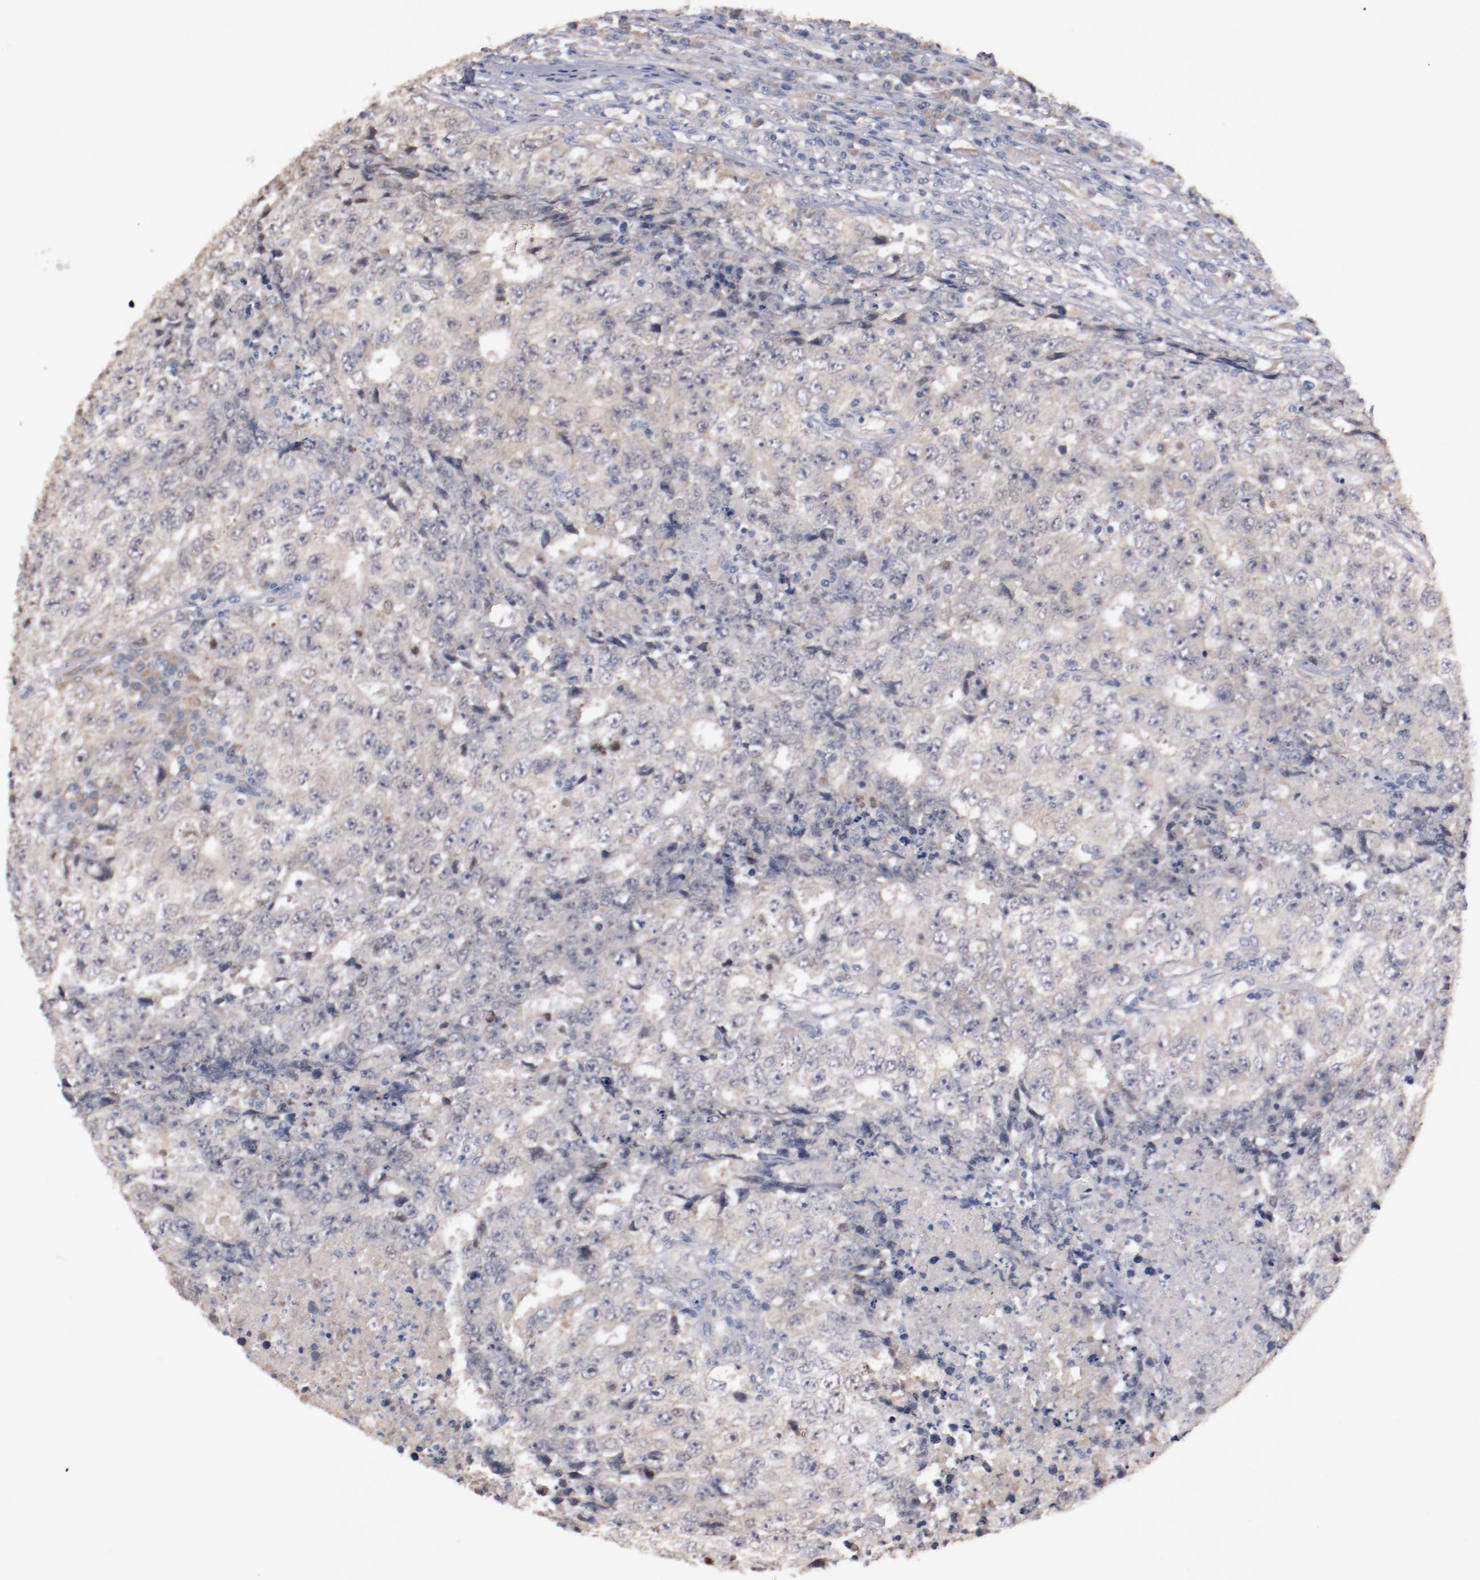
{"staining": {"intensity": "weak", "quantity": "25%-75%", "location": "cytoplasmic/membranous"}, "tissue": "testis cancer", "cell_type": "Tumor cells", "image_type": "cancer", "snomed": [{"axis": "morphology", "description": "Necrosis, NOS"}, {"axis": "morphology", "description": "Carcinoma, Embryonal, NOS"}, {"axis": "topography", "description": "Testis"}], "caption": "IHC photomicrograph of neoplastic tissue: human embryonal carcinoma (testis) stained using immunohistochemistry (IHC) exhibits low levels of weak protein expression localized specifically in the cytoplasmic/membranous of tumor cells, appearing as a cytoplasmic/membranous brown color.", "gene": "FAM81A", "patient": {"sex": "male", "age": 19}}